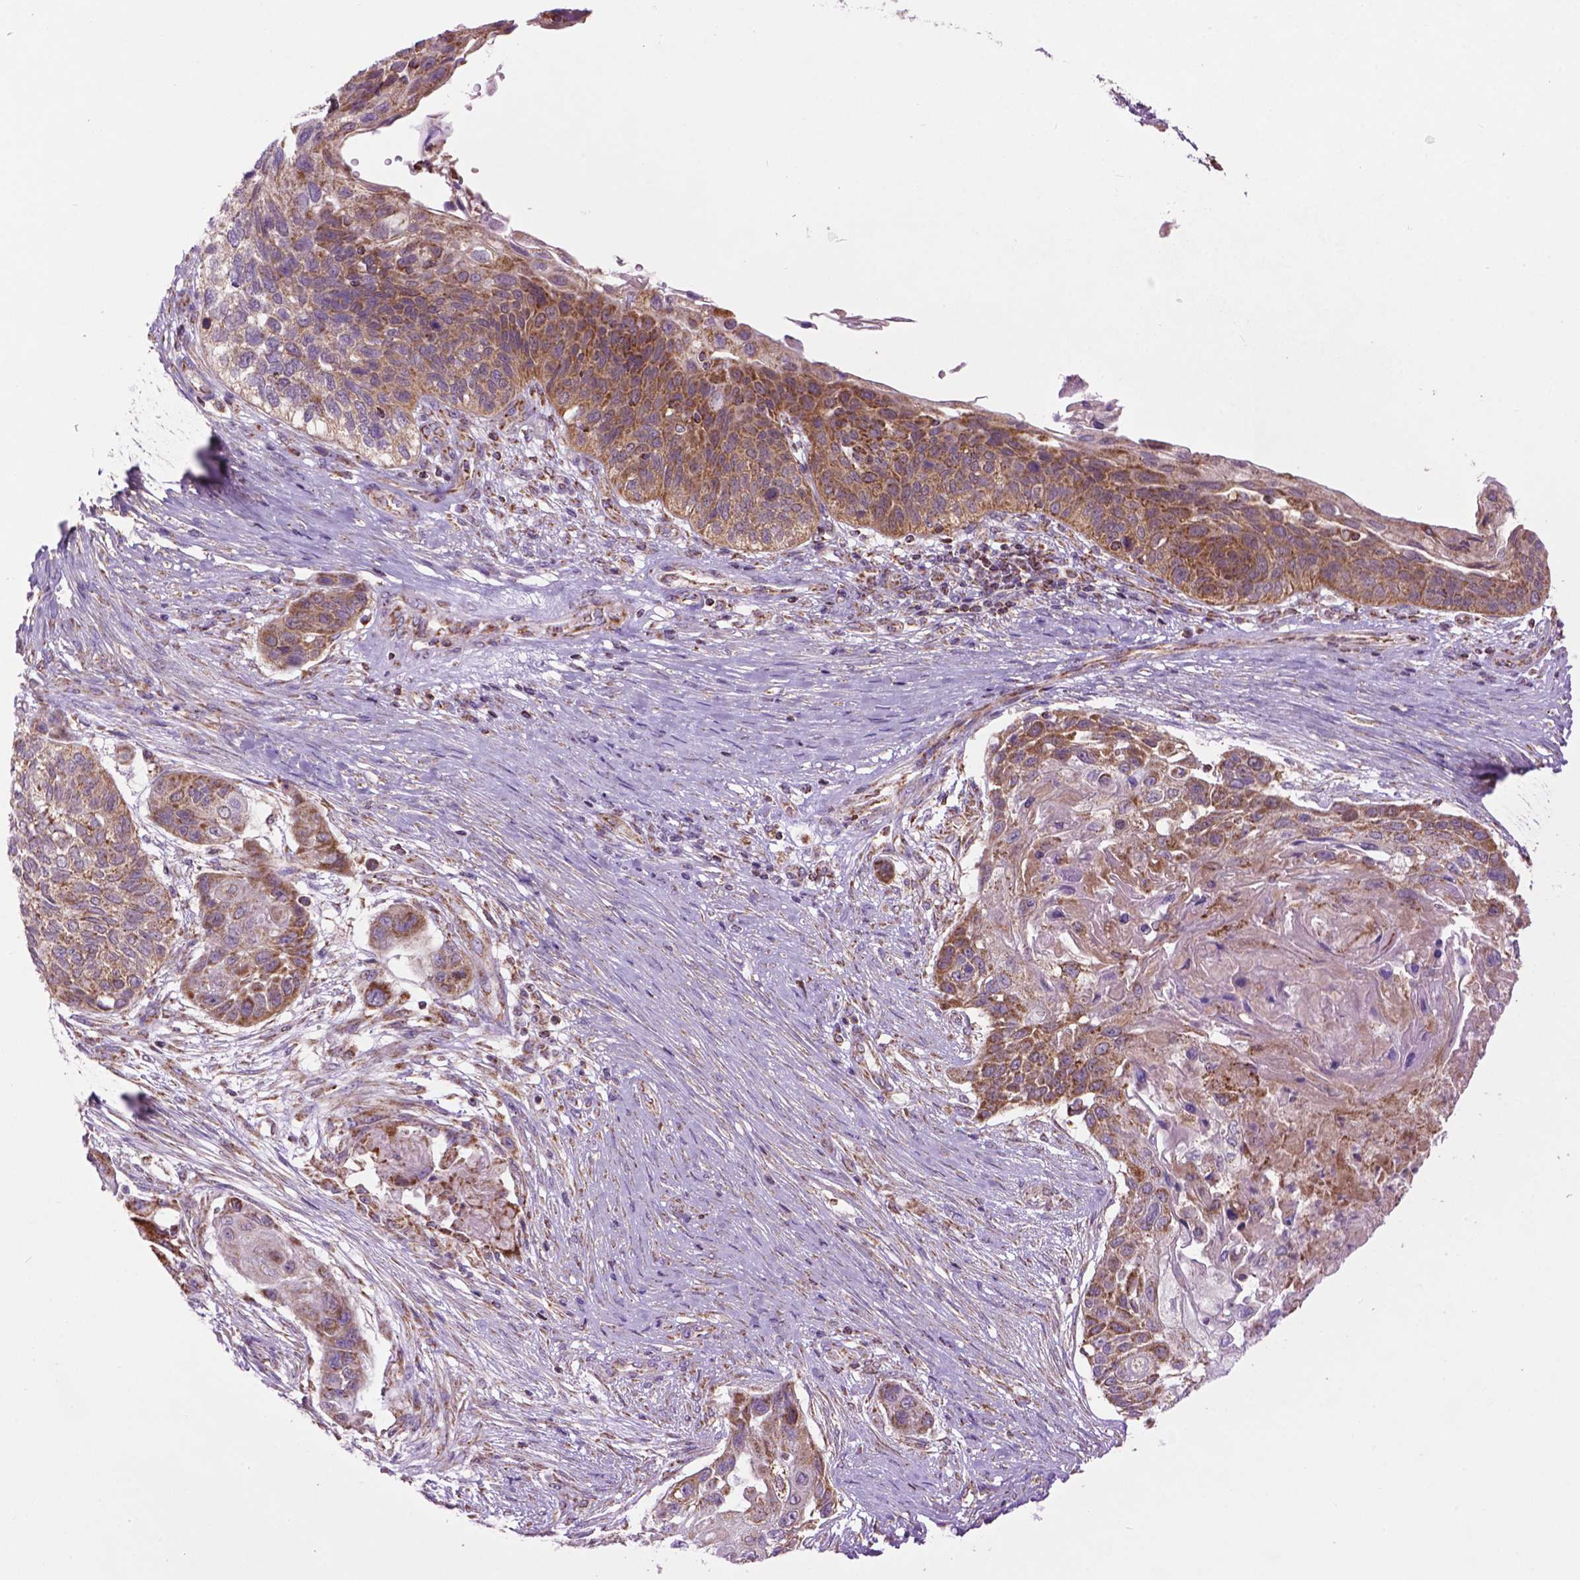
{"staining": {"intensity": "moderate", "quantity": "25%-75%", "location": "cytoplasmic/membranous"}, "tissue": "lung cancer", "cell_type": "Tumor cells", "image_type": "cancer", "snomed": [{"axis": "morphology", "description": "Squamous cell carcinoma, NOS"}, {"axis": "topography", "description": "Lung"}], "caption": "Tumor cells display medium levels of moderate cytoplasmic/membranous positivity in about 25%-75% of cells in human lung squamous cell carcinoma. (IHC, brightfield microscopy, high magnification).", "gene": "PYCR3", "patient": {"sex": "male", "age": 69}}